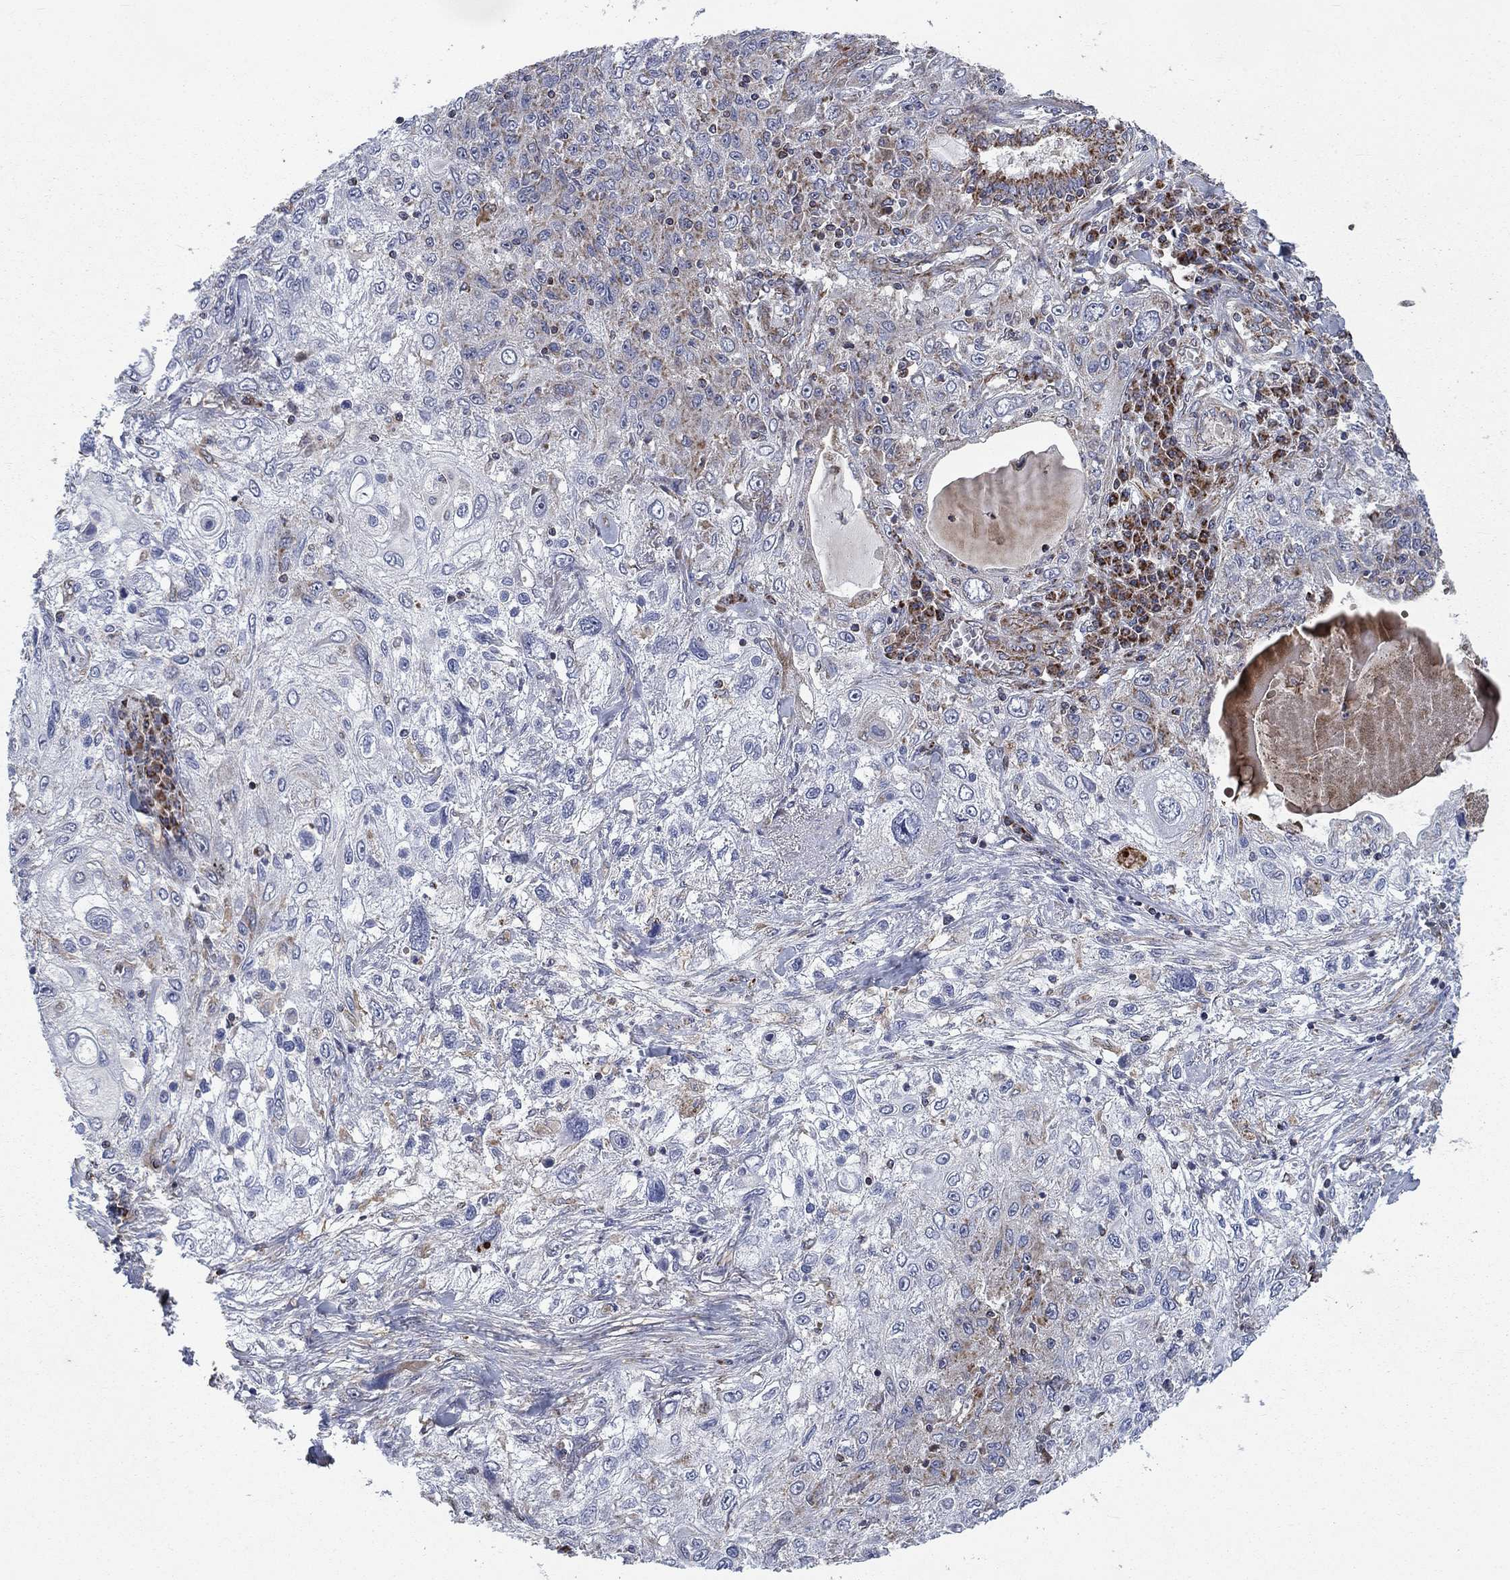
{"staining": {"intensity": "negative", "quantity": "none", "location": "none"}, "tissue": "lung cancer", "cell_type": "Tumor cells", "image_type": "cancer", "snomed": [{"axis": "morphology", "description": "Squamous cell carcinoma, NOS"}, {"axis": "topography", "description": "Lung"}], "caption": "The photomicrograph reveals no significant positivity in tumor cells of lung cancer (squamous cell carcinoma). (DAB immunohistochemistry with hematoxylin counter stain).", "gene": "NDUFC1", "patient": {"sex": "female", "age": 69}}